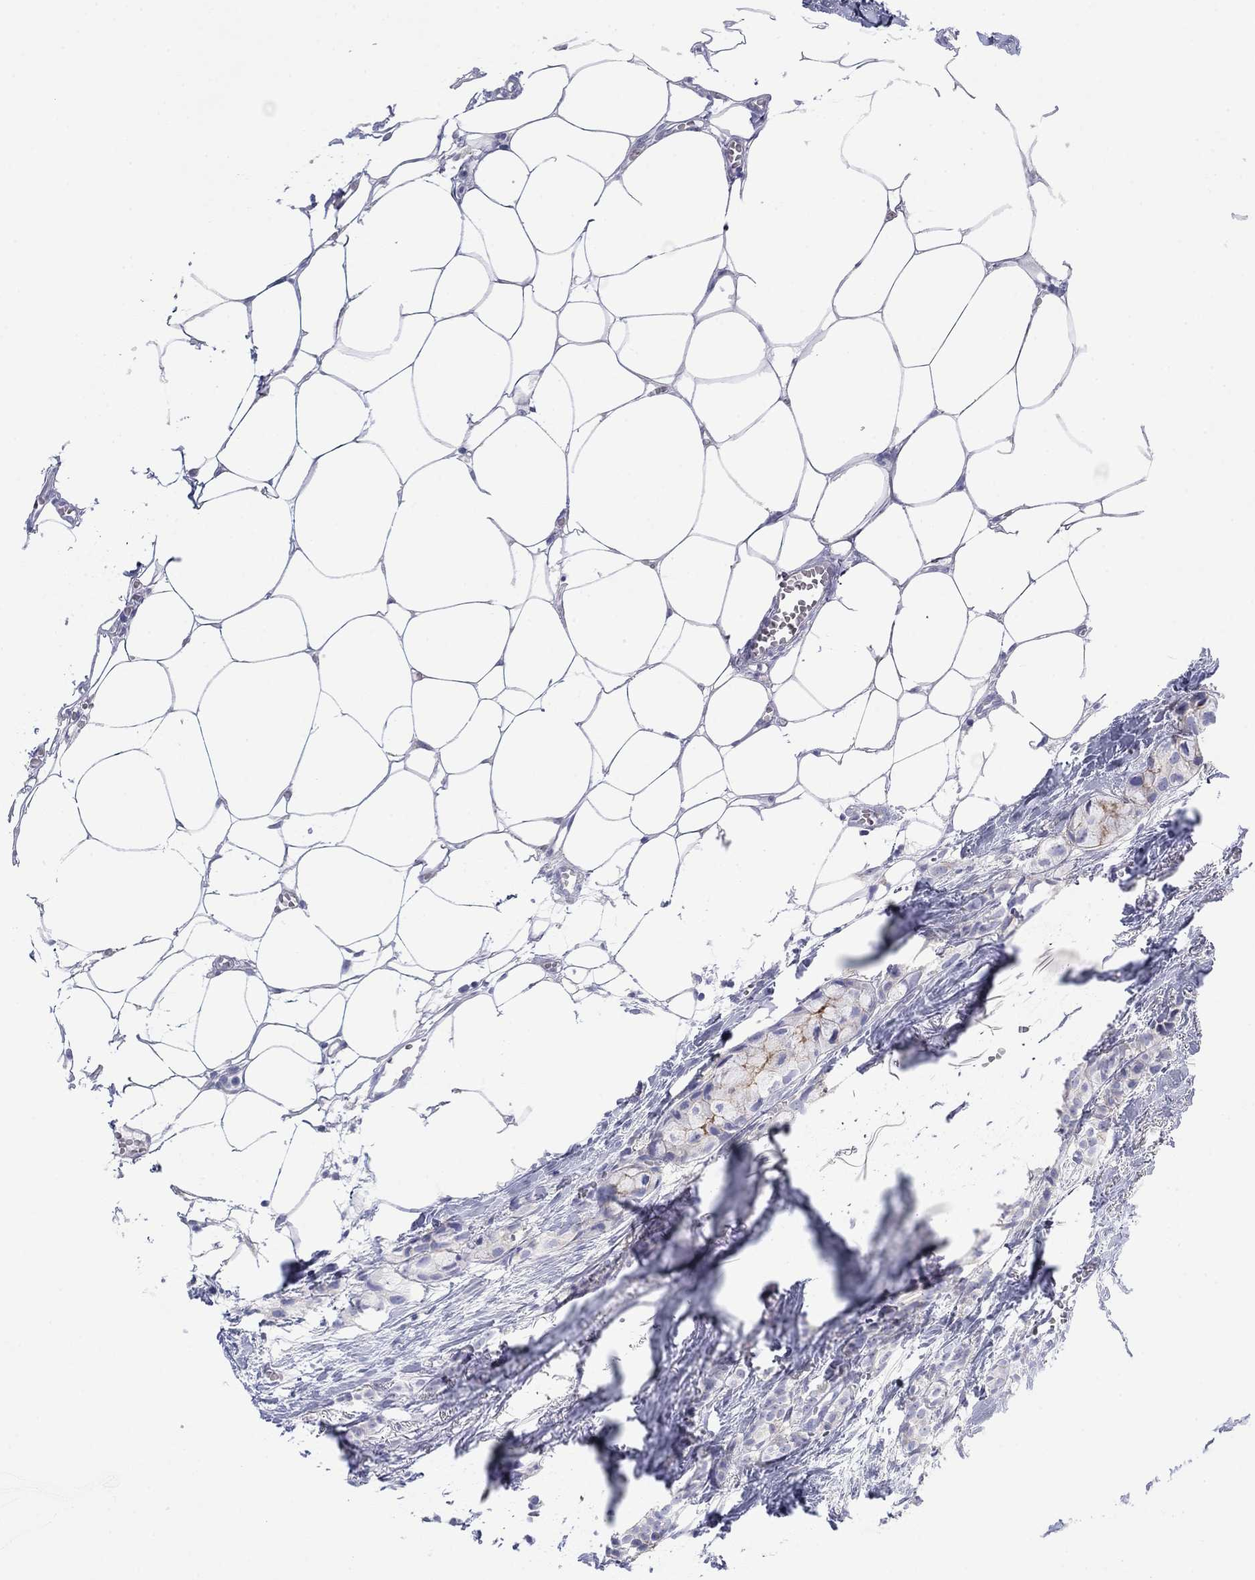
{"staining": {"intensity": "negative", "quantity": "none", "location": "none"}, "tissue": "breast cancer", "cell_type": "Tumor cells", "image_type": "cancer", "snomed": [{"axis": "morphology", "description": "Duct carcinoma"}, {"axis": "topography", "description": "Breast"}], "caption": "Protein analysis of breast cancer (intraductal carcinoma) exhibits no significant positivity in tumor cells.", "gene": "ATP1B1", "patient": {"sex": "female", "age": 85}}